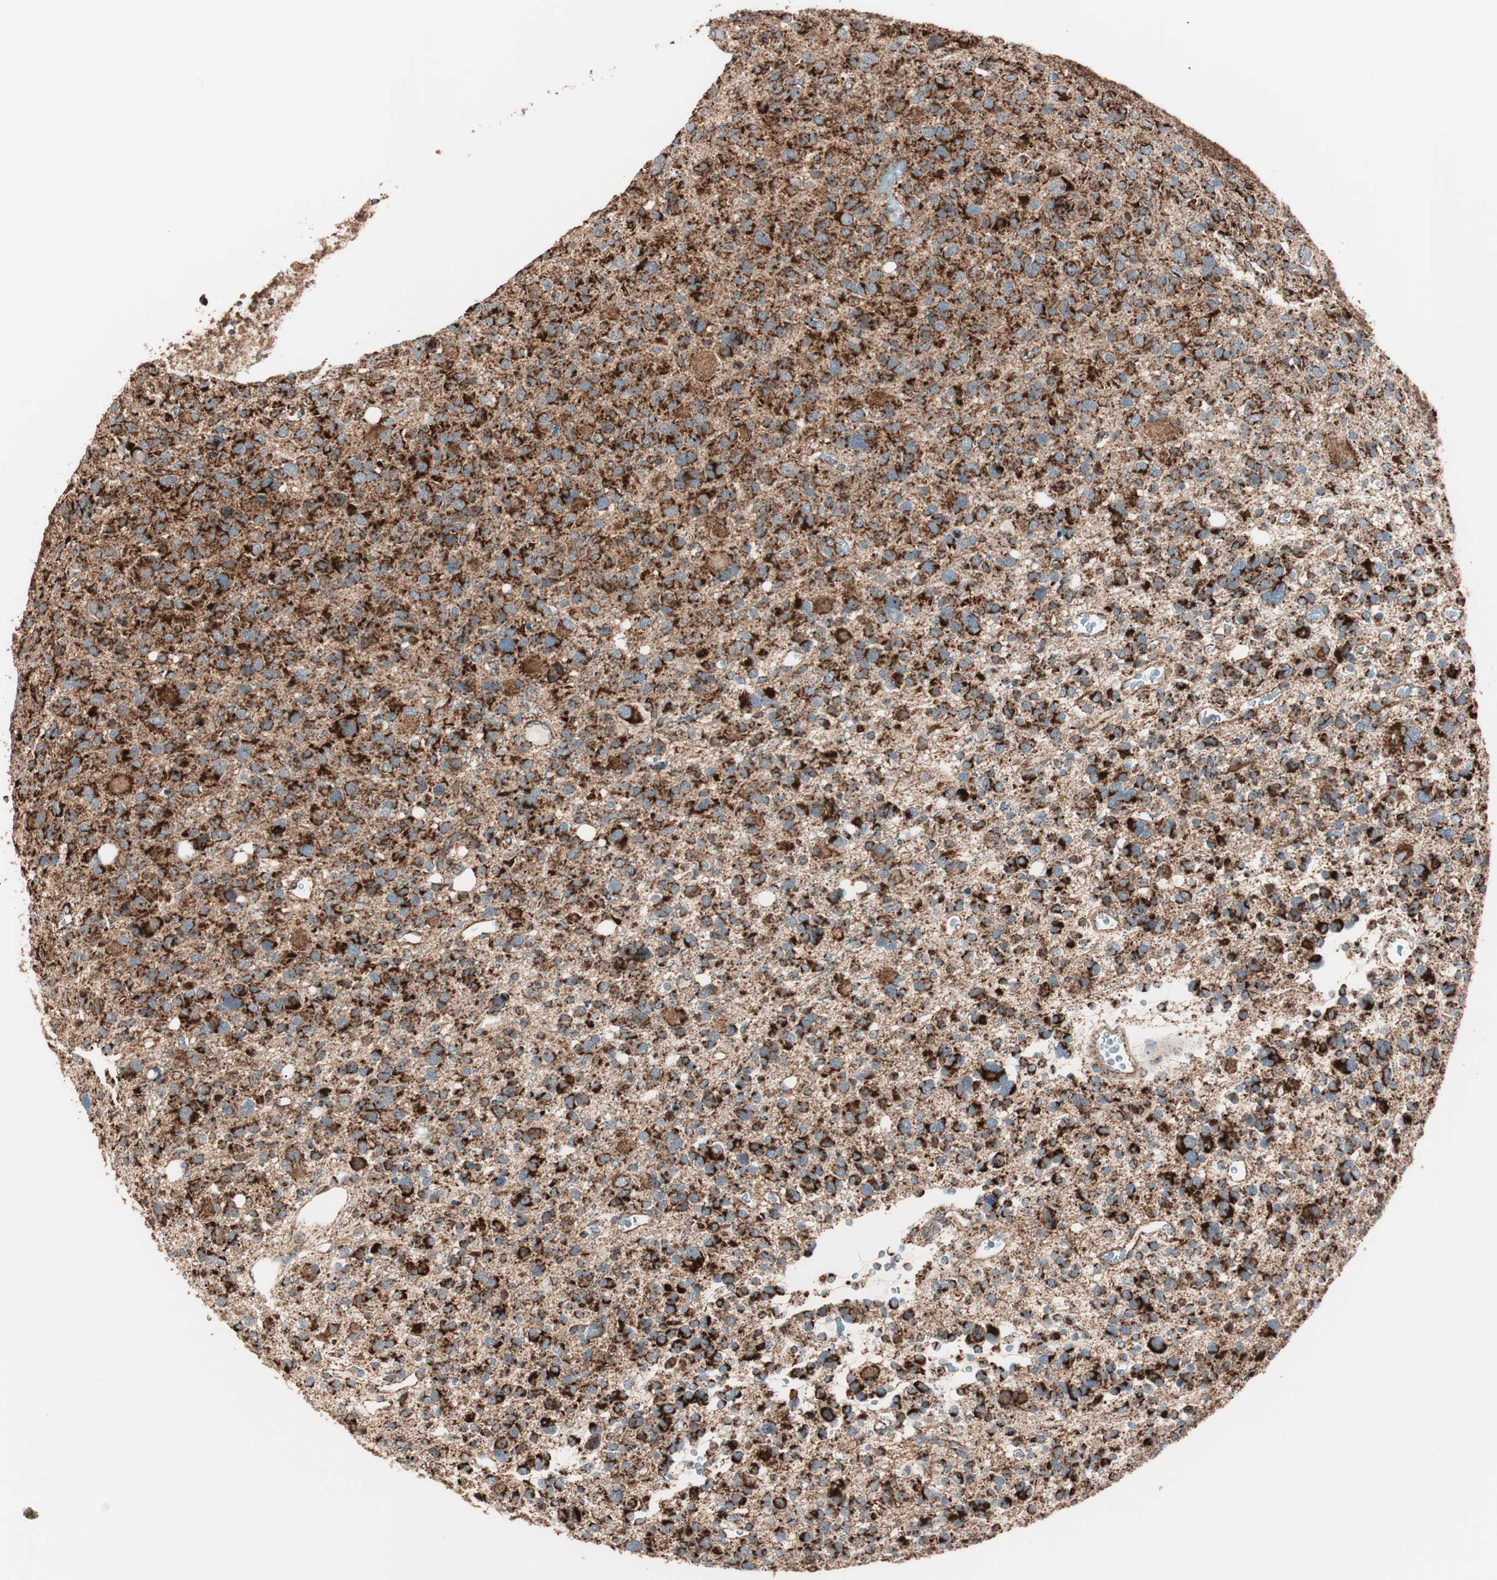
{"staining": {"intensity": "strong", "quantity": ">75%", "location": "cytoplasmic/membranous"}, "tissue": "glioma", "cell_type": "Tumor cells", "image_type": "cancer", "snomed": [{"axis": "morphology", "description": "Glioma, malignant, High grade"}, {"axis": "topography", "description": "Brain"}], "caption": "Protein analysis of high-grade glioma (malignant) tissue demonstrates strong cytoplasmic/membranous expression in approximately >75% of tumor cells.", "gene": "TOMM22", "patient": {"sex": "male", "age": 48}}